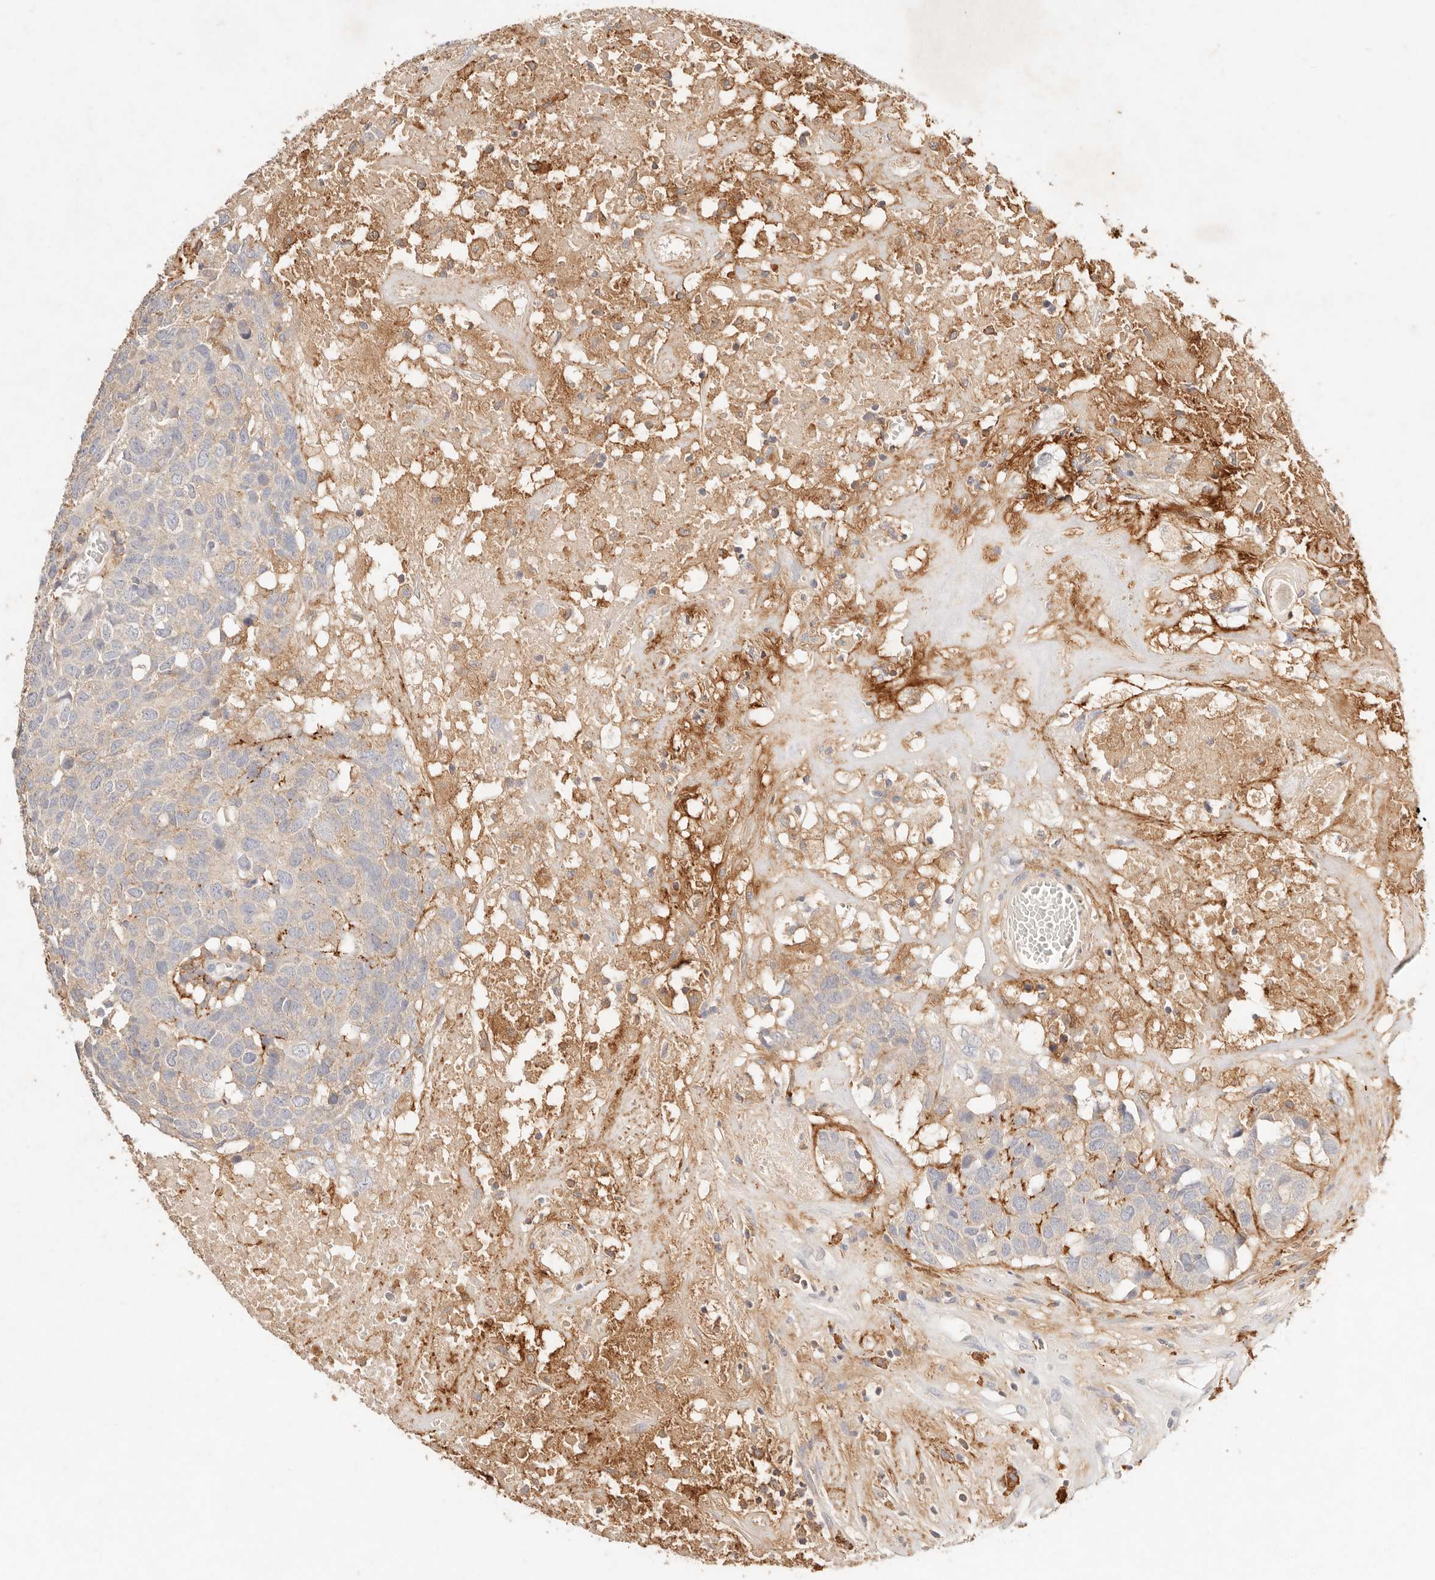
{"staining": {"intensity": "weak", "quantity": "25%-75%", "location": "cytoplasmic/membranous"}, "tissue": "head and neck cancer", "cell_type": "Tumor cells", "image_type": "cancer", "snomed": [{"axis": "morphology", "description": "Squamous cell carcinoma, NOS"}, {"axis": "topography", "description": "Head-Neck"}], "caption": "A brown stain highlights weak cytoplasmic/membranous positivity of a protein in human squamous cell carcinoma (head and neck) tumor cells.", "gene": "HK2", "patient": {"sex": "male", "age": 66}}